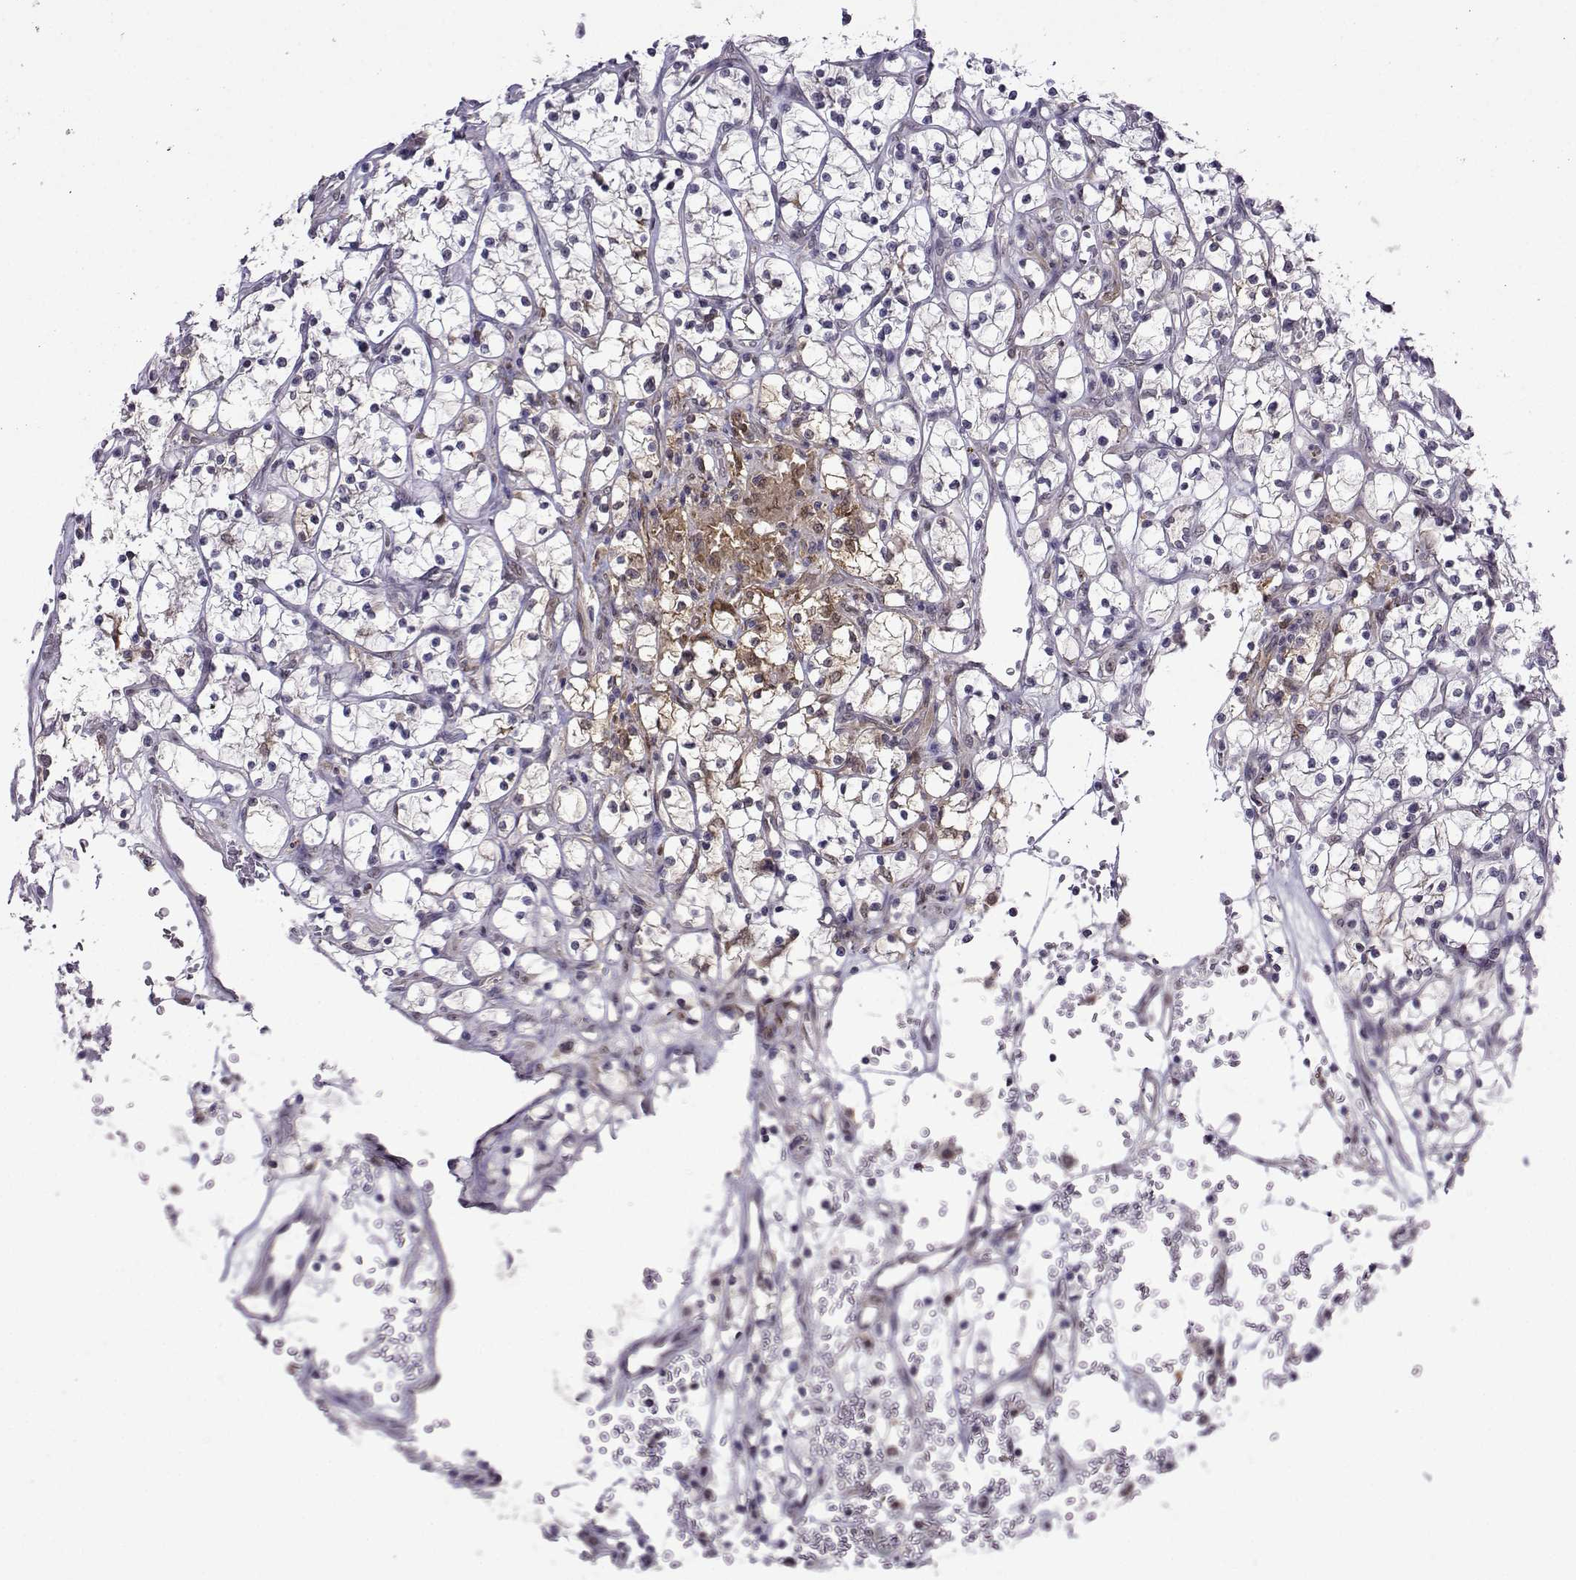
{"staining": {"intensity": "moderate", "quantity": "<25%", "location": "cytoplasmic/membranous"}, "tissue": "renal cancer", "cell_type": "Tumor cells", "image_type": "cancer", "snomed": [{"axis": "morphology", "description": "Adenocarcinoma, NOS"}, {"axis": "topography", "description": "Kidney"}], "caption": "Human renal adenocarcinoma stained with a protein marker reveals moderate staining in tumor cells.", "gene": "DDX20", "patient": {"sex": "female", "age": 64}}